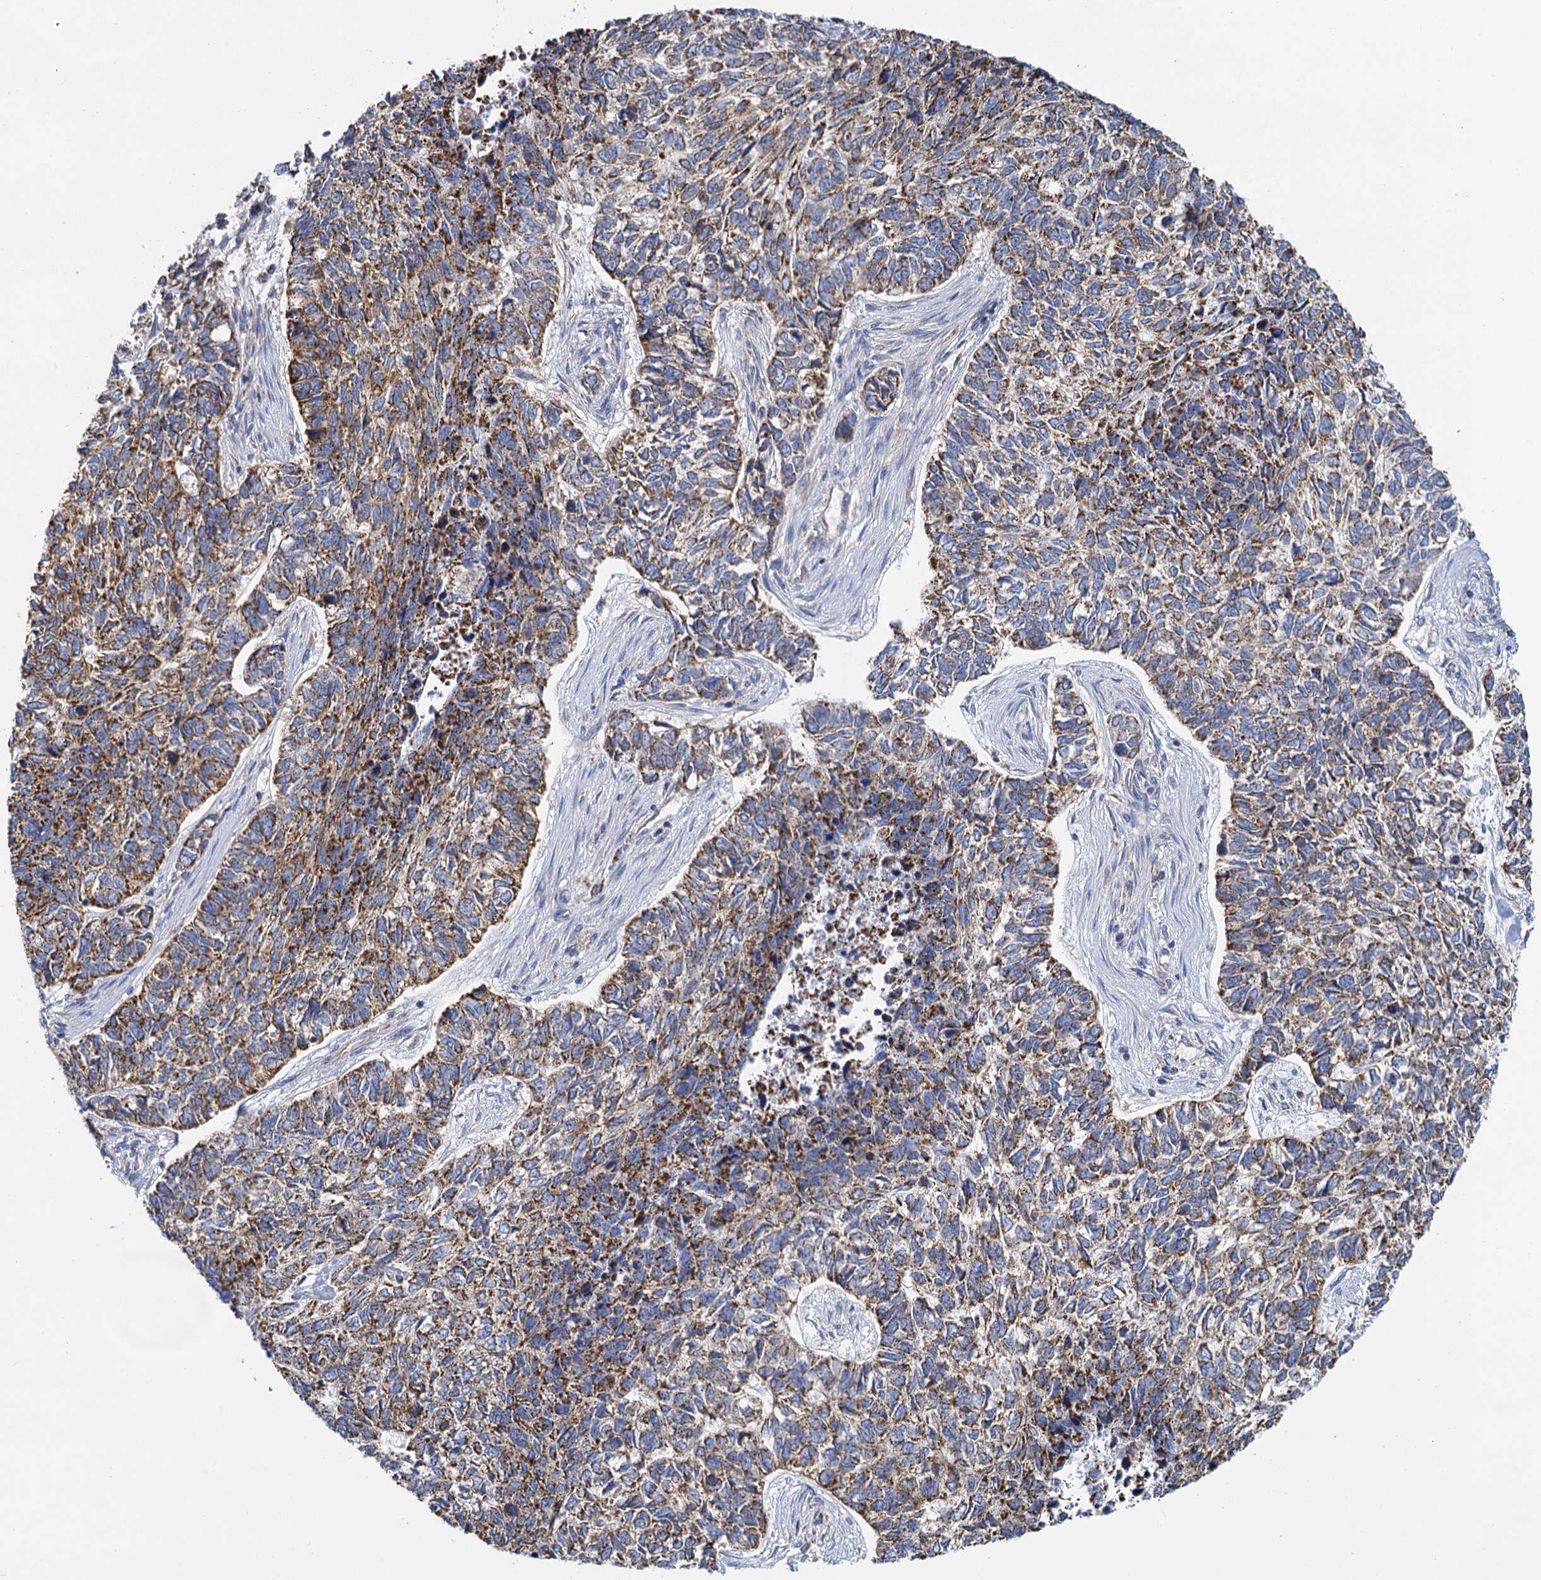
{"staining": {"intensity": "strong", "quantity": ">75%", "location": "cytoplasmic/membranous"}, "tissue": "skin cancer", "cell_type": "Tumor cells", "image_type": "cancer", "snomed": [{"axis": "morphology", "description": "Basal cell carcinoma"}, {"axis": "topography", "description": "Skin"}], "caption": "High-magnification brightfield microscopy of skin basal cell carcinoma stained with DAB (brown) and counterstained with hematoxylin (blue). tumor cells exhibit strong cytoplasmic/membranous expression is identified in about>75% of cells. (IHC, brightfield microscopy, high magnification).", "gene": "CCP110", "patient": {"sex": "female", "age": 65}}